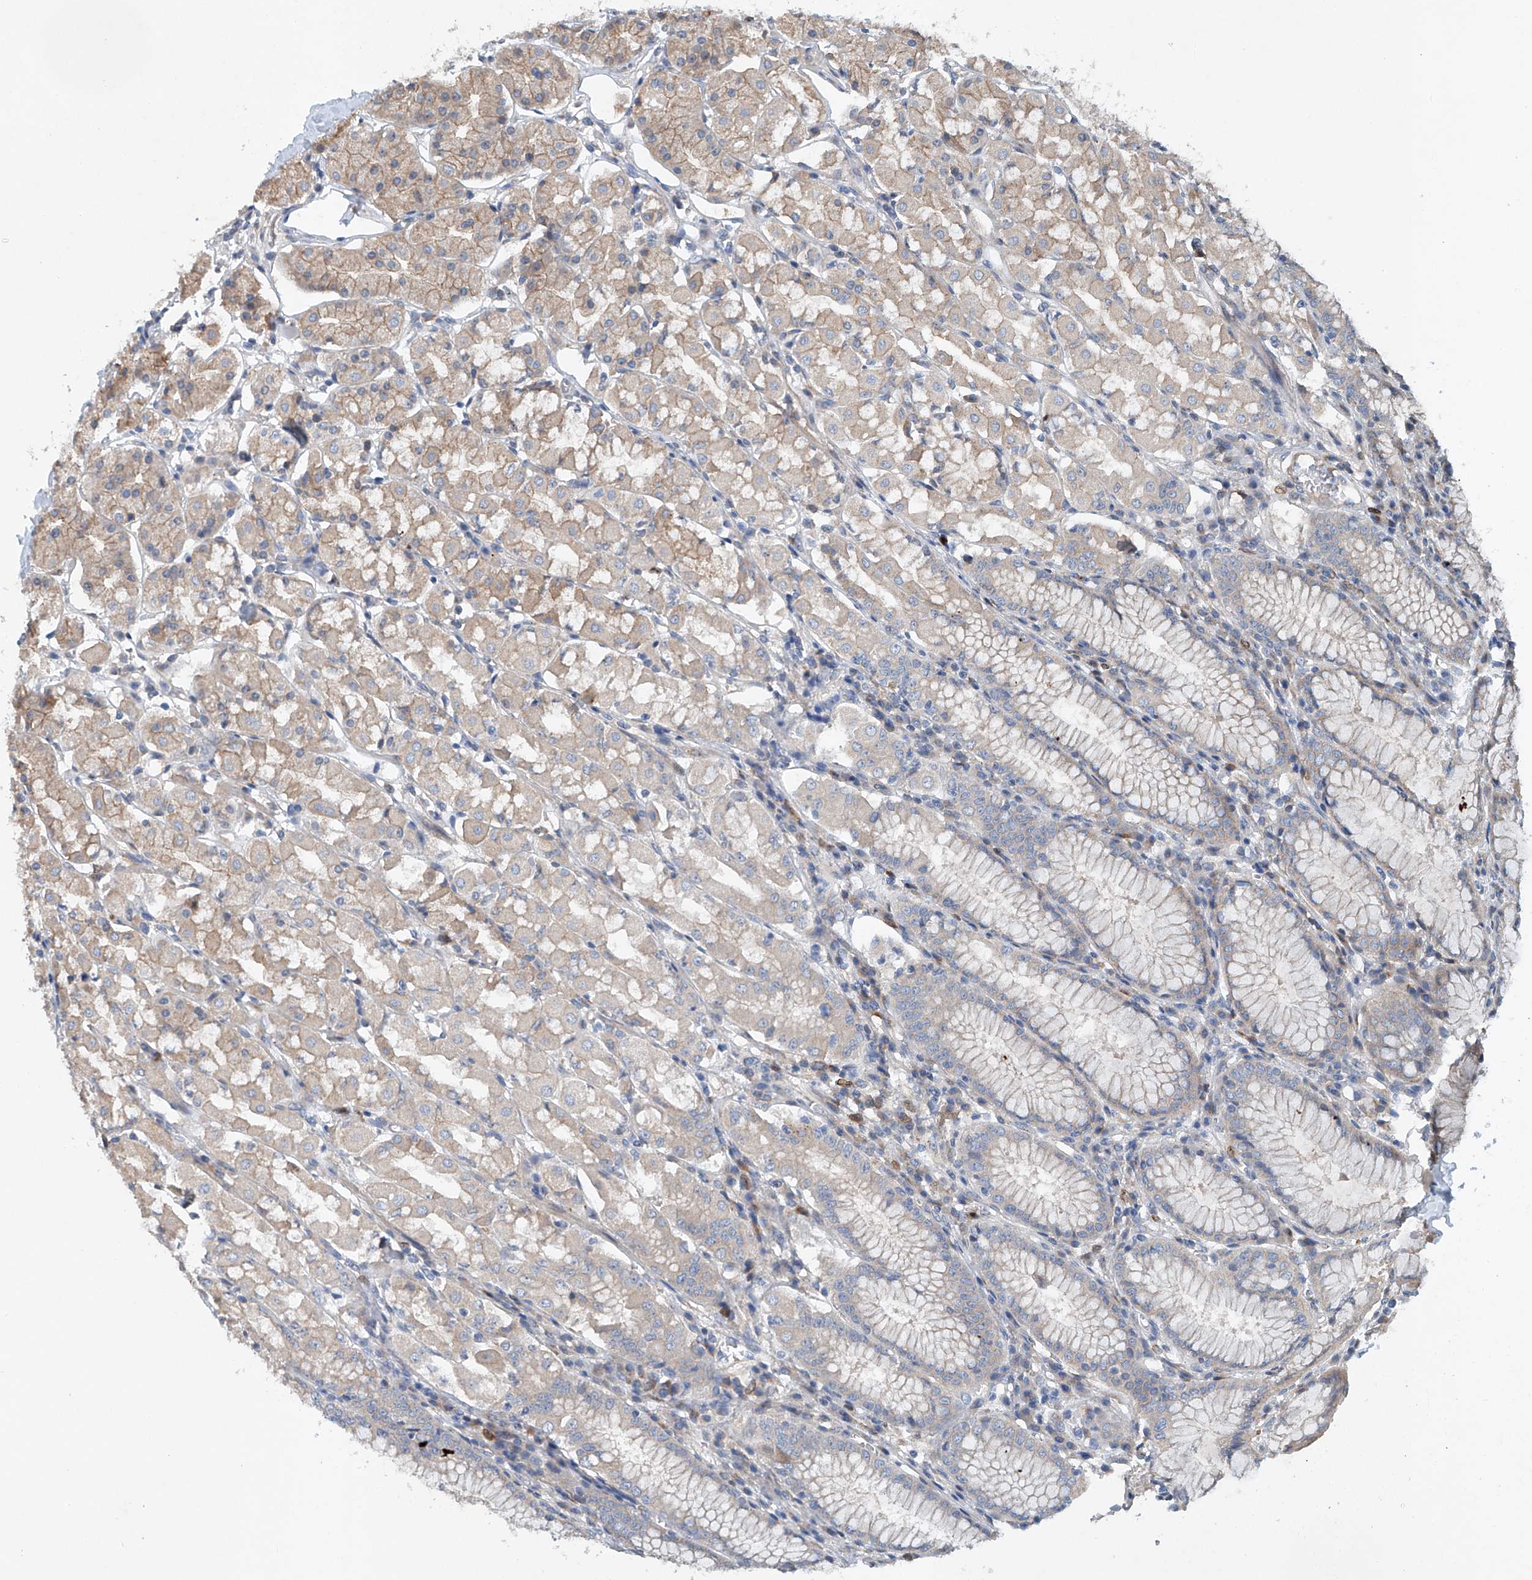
{"staining": {"intensity": "weak", "quantity": "<25%", "location": "cytoplasmic/membranous"}, "tissue": "stomach", "cell_type": "Glandular cells", "image_type": "normal", "snomed": [{"axis": "morphology", "description": "Normal tissue, NOS"}, {"axis": "topography", "description": "Stomach, lower"}], "caption": "Glandular cells show no significant staining in benign stomach.", "gene": "CEP85L", "patient": {"sex": "female", "age": 56}}